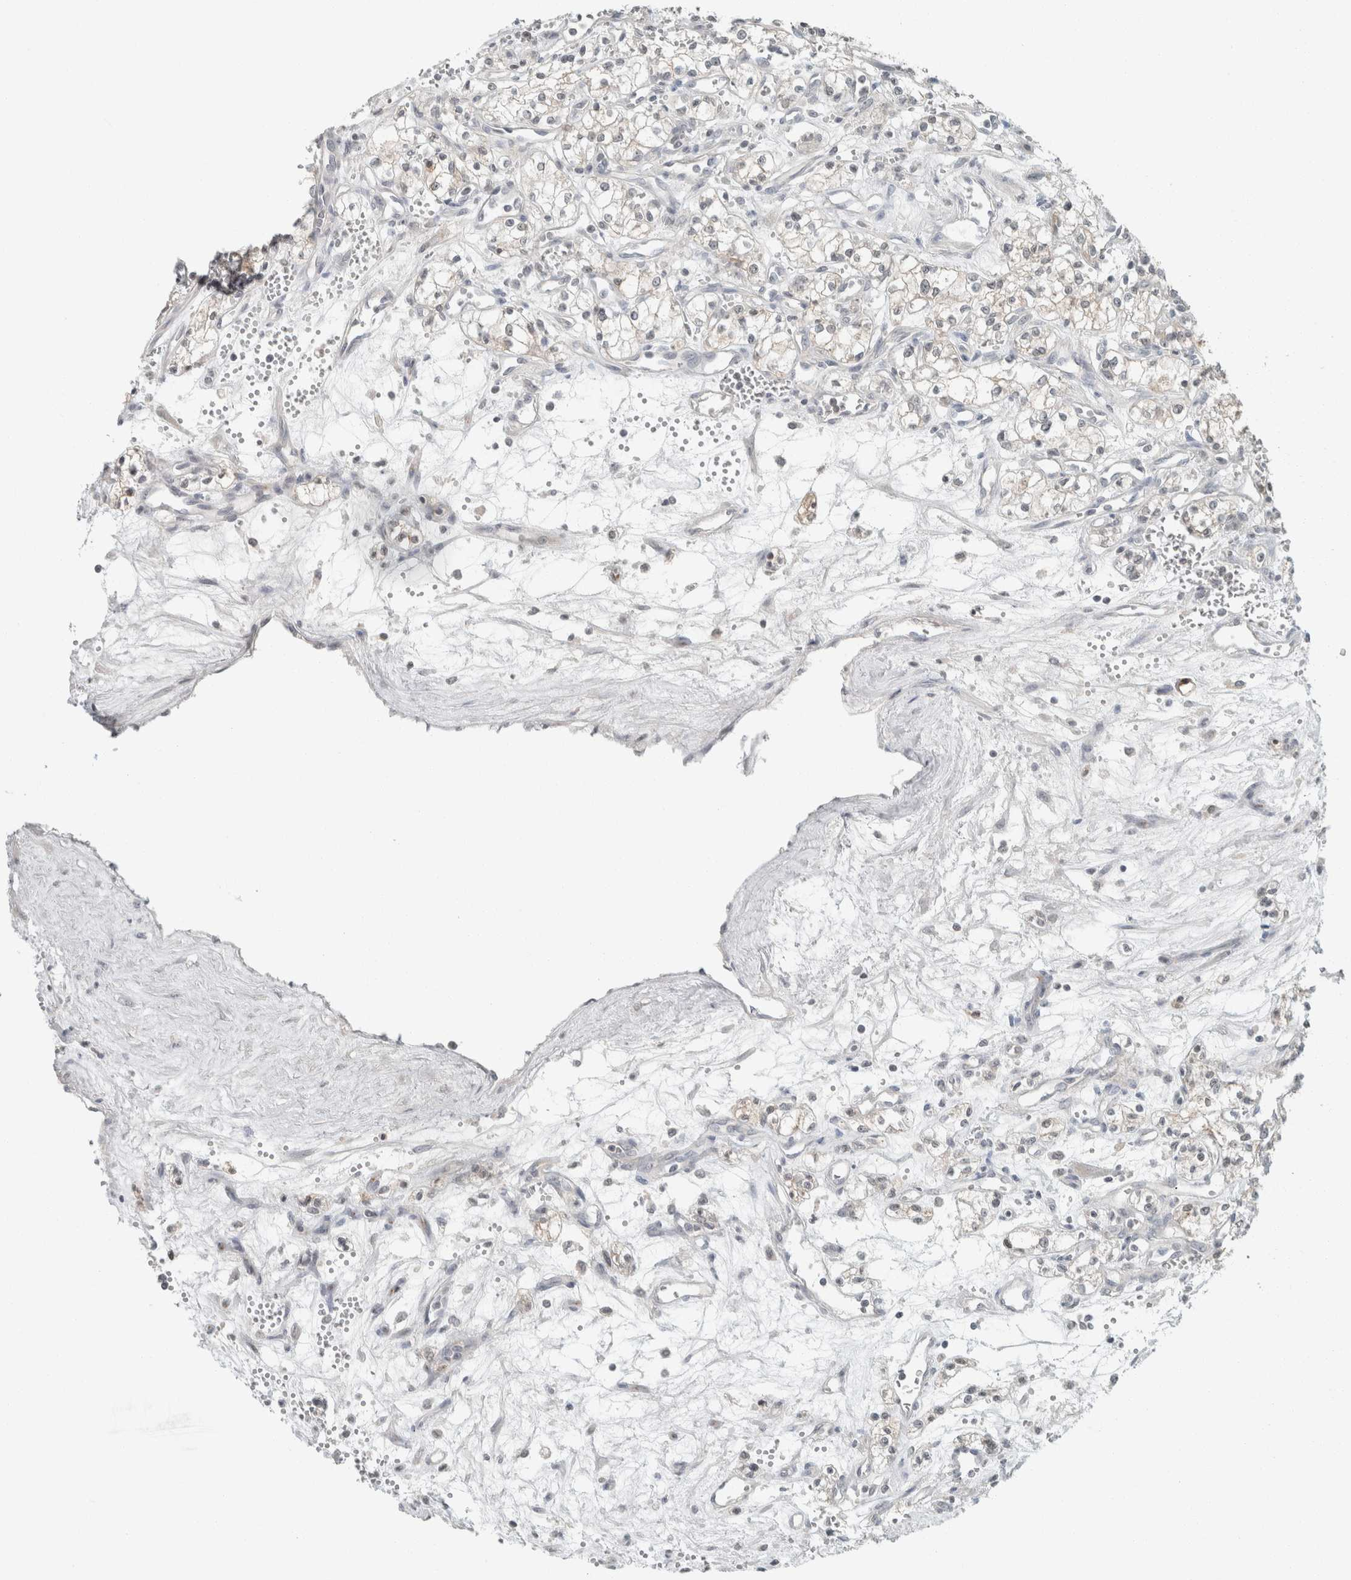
{"staining": {"intensity": "negative", "quantity": "none", "location": "none"}, "tissue": "renal cancer", "cell_type": "Tumor cells", "image_type": "cancer", "snomed": [{"axis": "morphology", "description": "Adenocarcinoma, NOS"}, {"axis": "topography", "description": "Kidney"}], "caption": "DAB (3,3'-diaminobenzidine) immunohistochemical staining of renal cancer demonstrates no significant expression in tumor cells.", "gene": "TRIT1", "patient": {"sex": "male", "age": 59}}